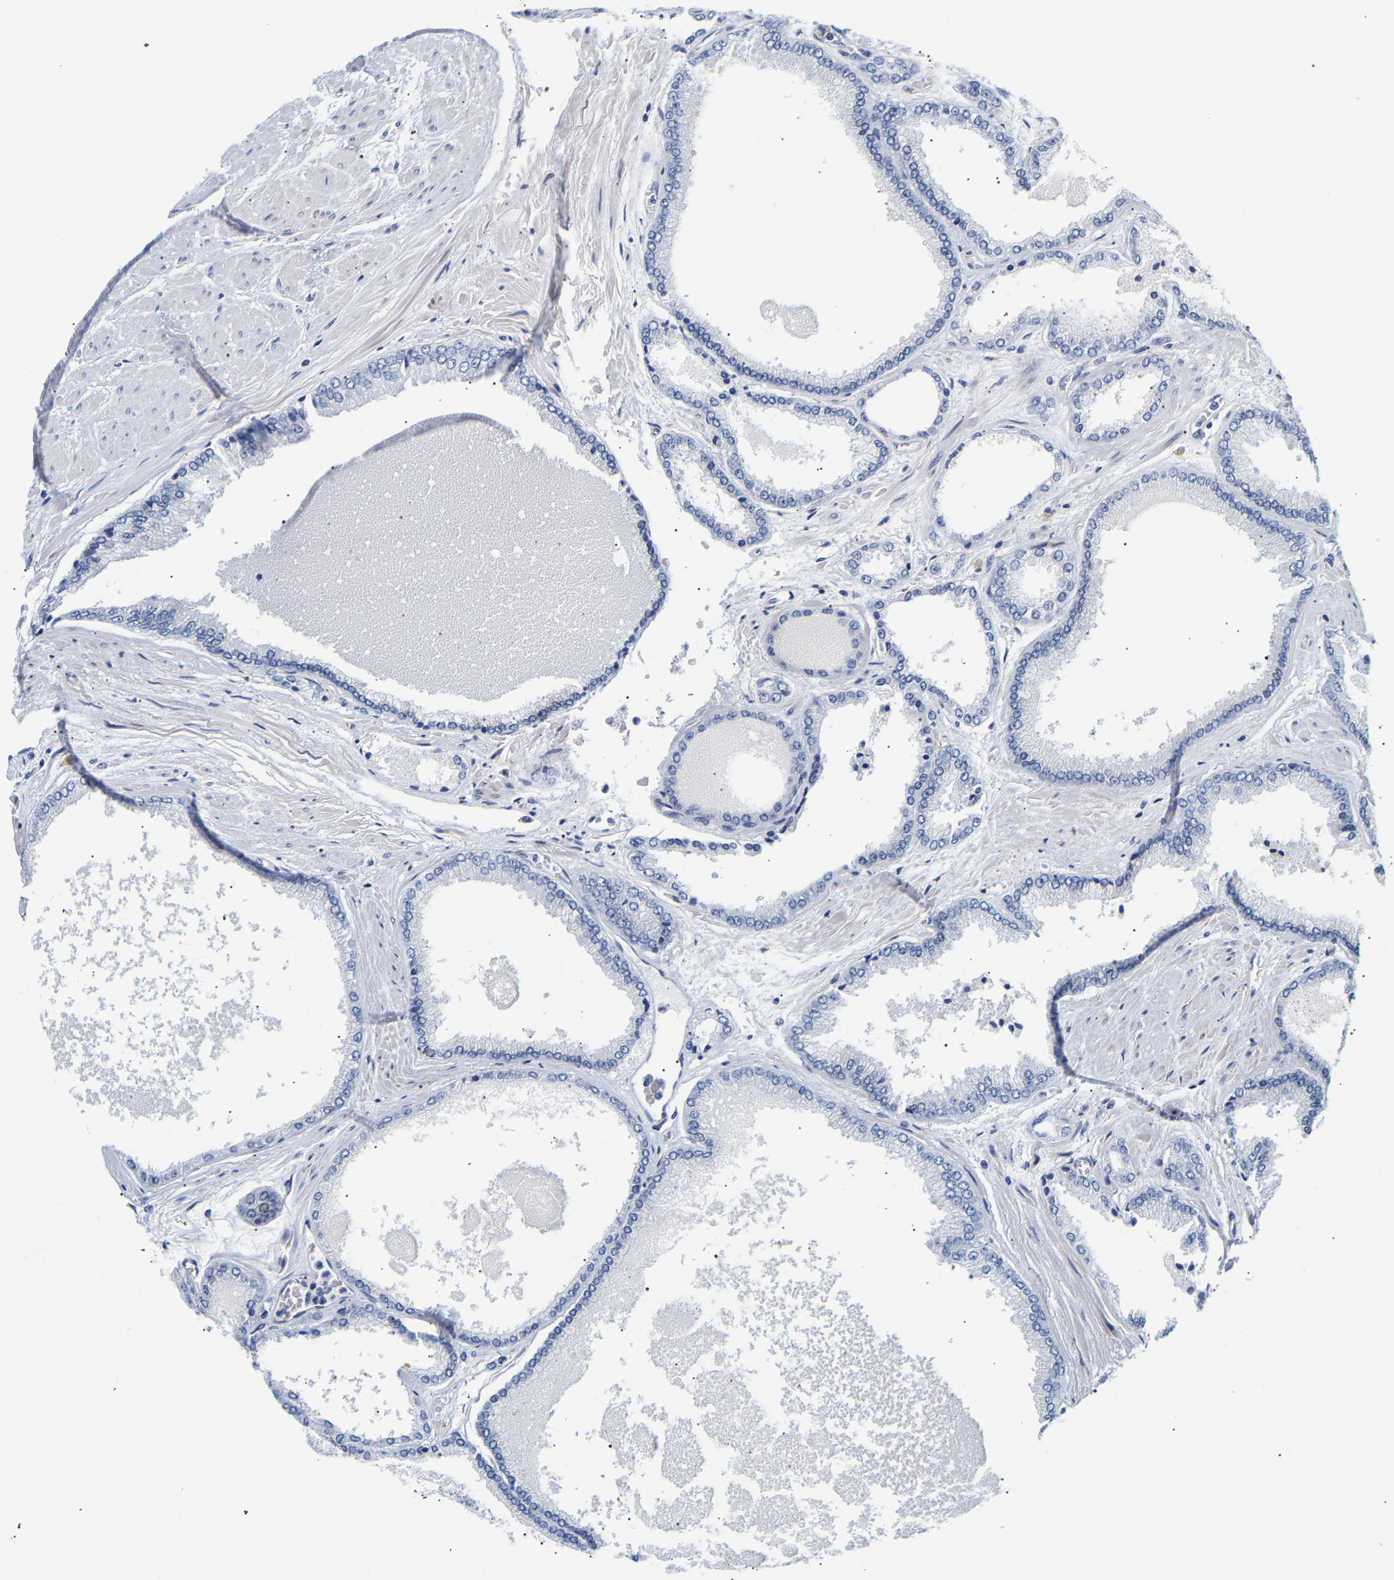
{"staining": {"intensity": "negative", "quantity": "none", "location": "none"}, "tissue": "prostate cancer", "cell_type": "Tumor cells", "image_type": "cancer", "snomed": [{"axis": "morphology", "description": "Adenocarcinoma, High grade"}, {"axis": "topography", "description": "Prostate"}], "caption": "A micrograph of high-grade adenocarcinoma (prostate) stained for a protein exhibits no brown staining in tumor cells.", "gene": "IGFBP7", "patient": {"sex": "male", "age": 61}}